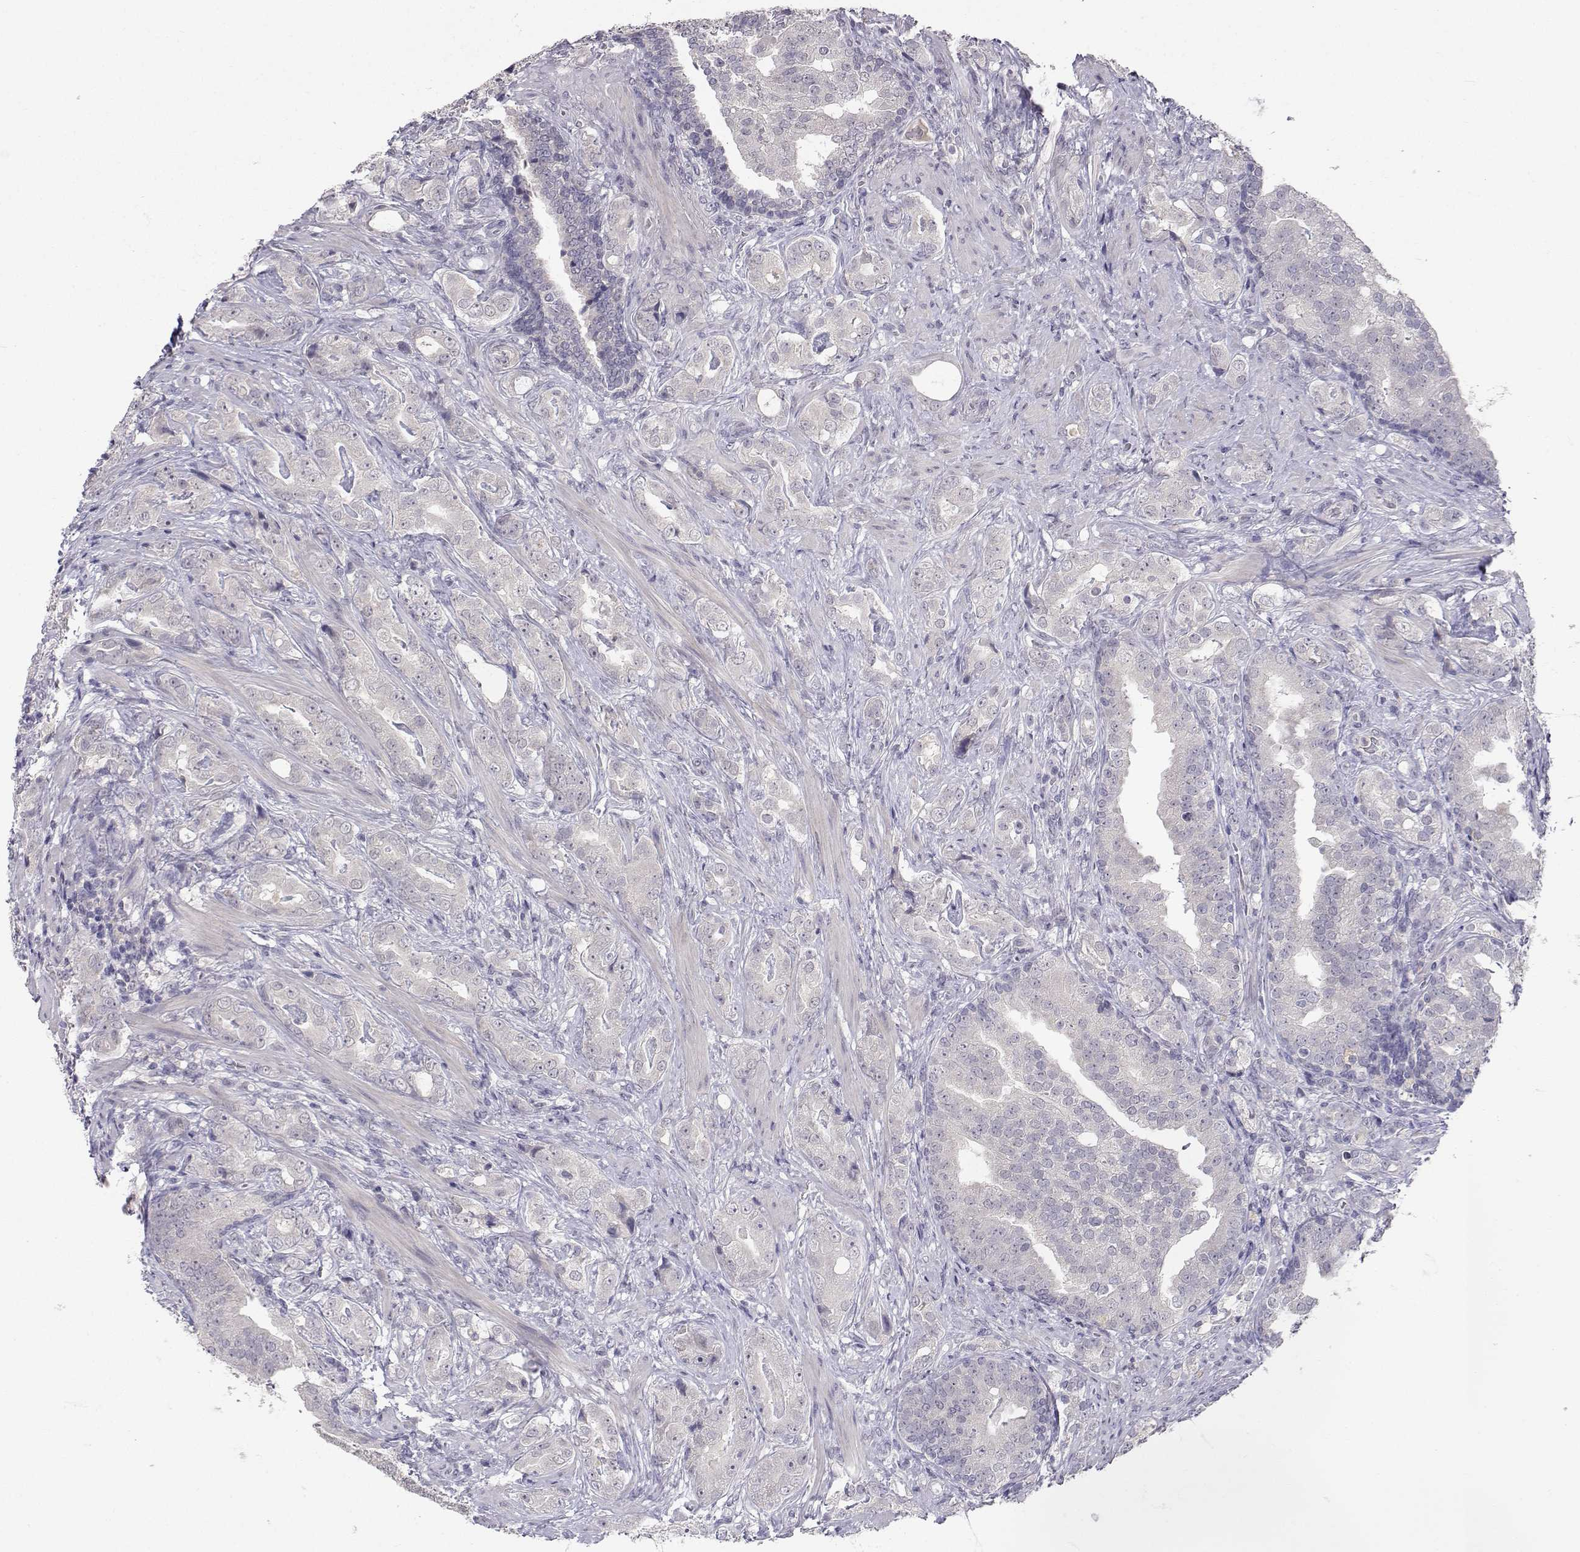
{"staining": {"intensity": "negative", "quantity": "none", "location": "none"}, "tissue": "prostate cancer", "cell_type": "Tumor cells", "image_type": "cancer", "snomed": [{"axis": "morphology", "description": "Adenocarcinoma, NOS"}, {"axis": "topography", "description": "Prostate"}], "caption": "High magnification brightfield microscopy of prostate cancer (adenocarcinoma) stained with DAB (3,3'-diaminobenzidine) (brown) and counterstained with hematoxylin (blue): tumor cells show no significant positivity.", "gene": "SLC6A3", "patient": {"sex": "male", "age": 57}}